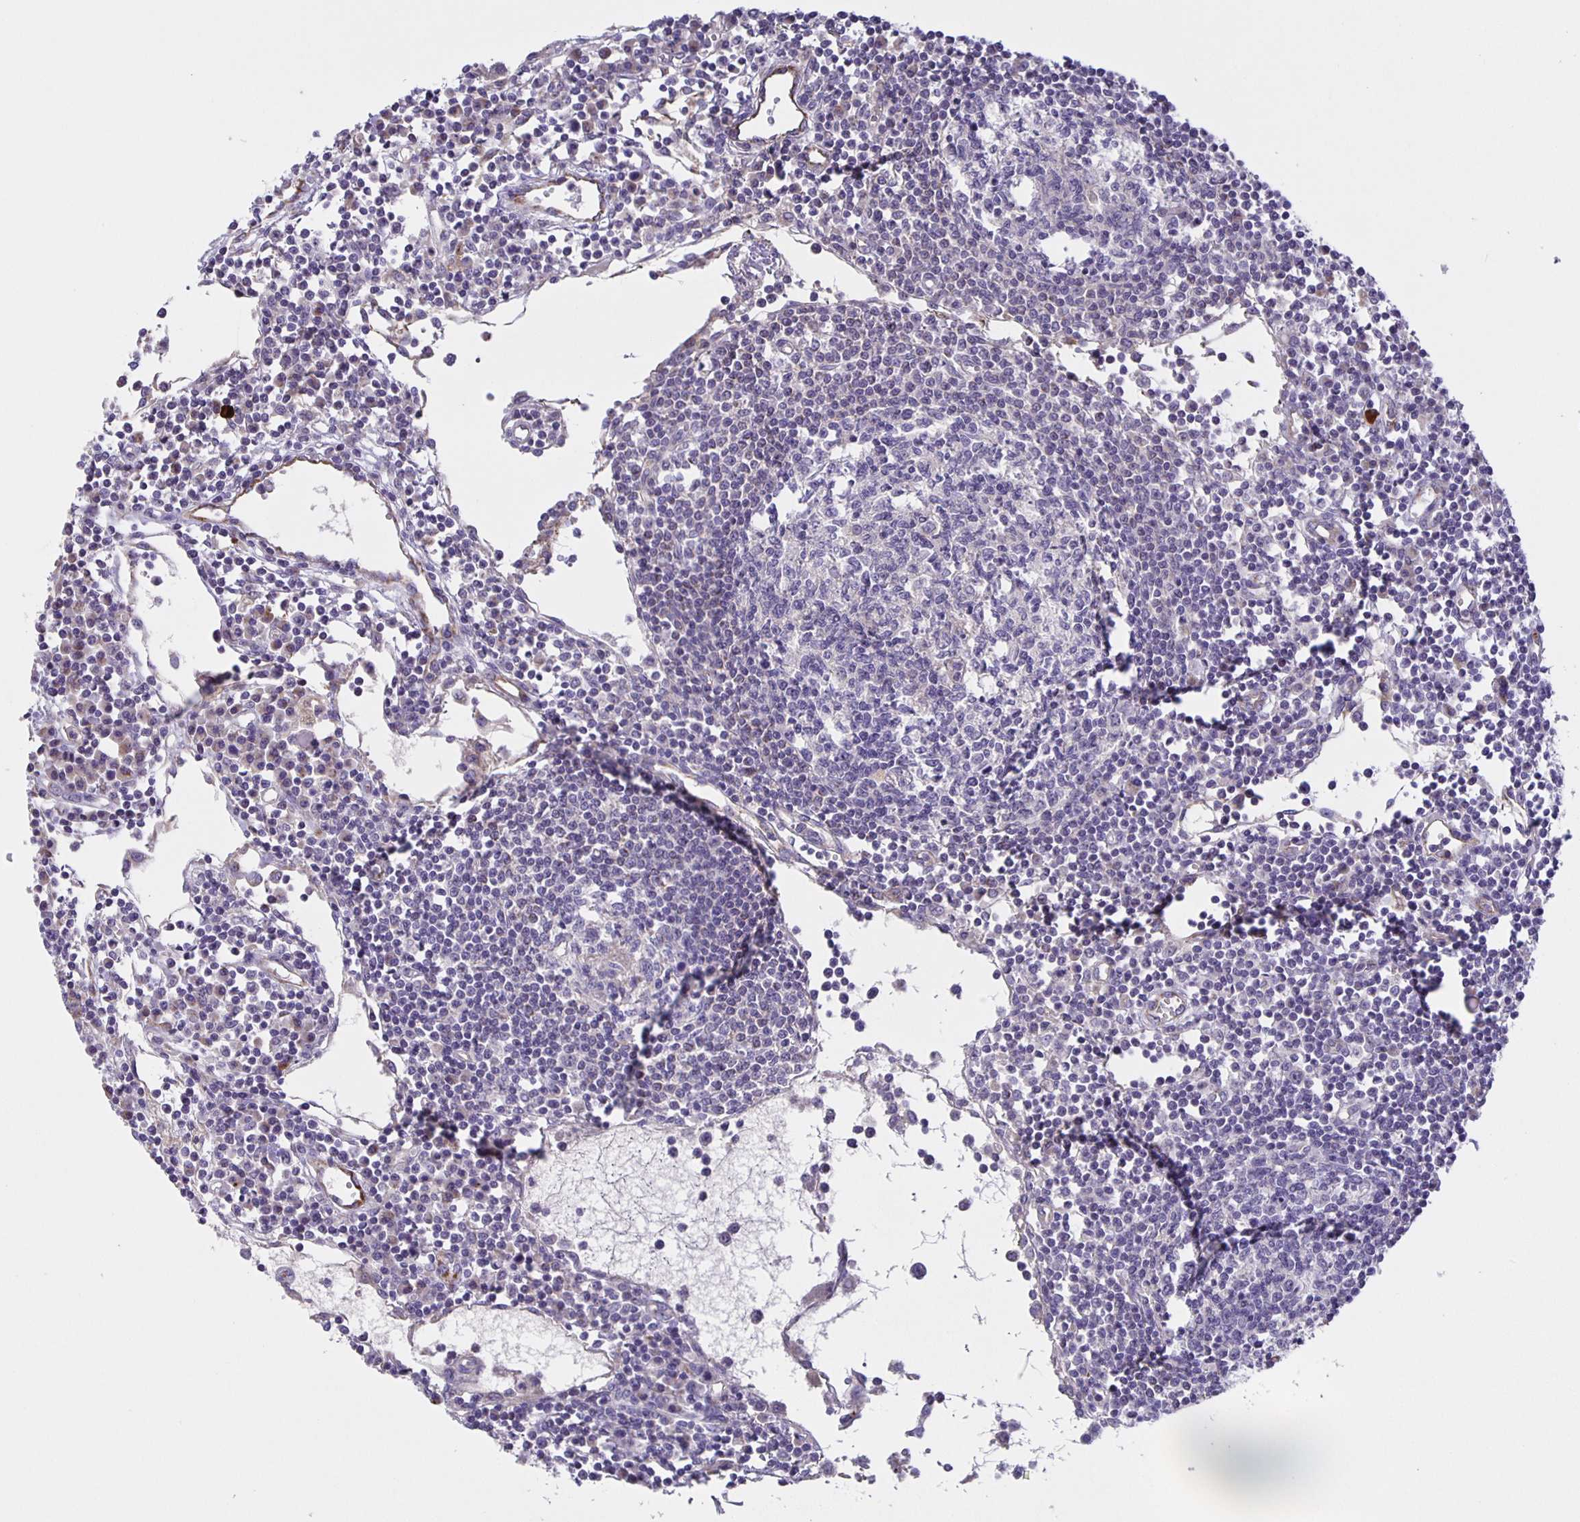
{"staining": {"intensity": "negative", "quantity": "none", "location": "none"}, "tissue": "lymph node", "cell_type": "Germinal center cells", "image_type": "normal", "snomed": [{"axis": "morphology", "description": "Normal tissue, NOS"}, {"axis": "topography", "description": "Lymph node"}], "caption": "High magnification brightfield microscopy of benign lymph node stained with DAB (3,3'-diaminobenzidine) (brown) and counterstained with hematoxylin (blue): germinal center cells show no significant expression.", "gene": "JMJD4", "patient": {"sex": "female", "age": 78}}